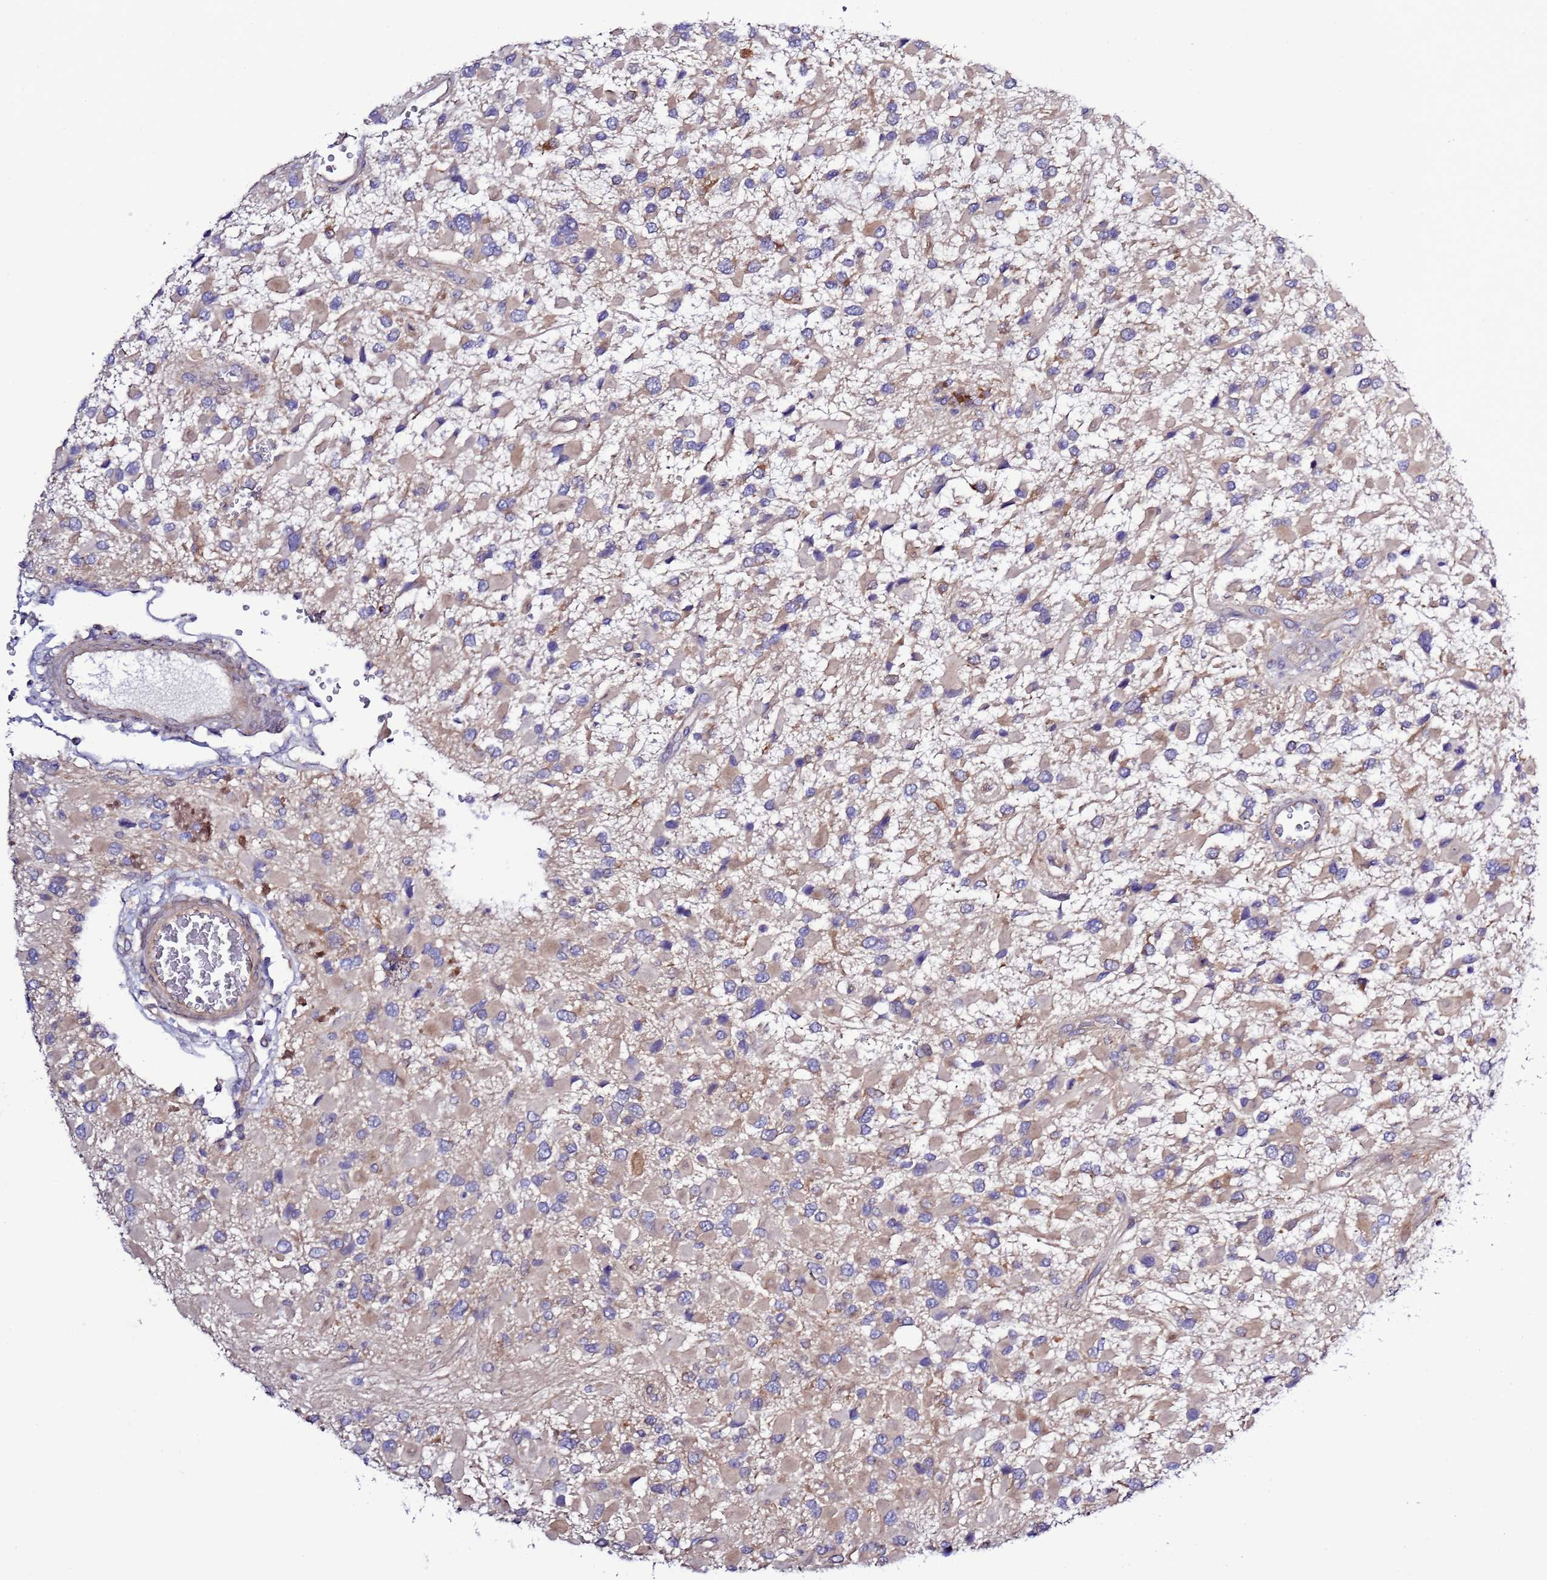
{"staining": {"intensity": "weak", "quantity": "<25%", "location": "cytoplasmic/membranous"}, "tissue": "glioma", "cell_type": "Tumor cells", "image_type": "cancer", "snomed": [{"axis": "morphology", "description": "Glioma, malignant, High grade"}, {"axis": "topography", "description": "Brain"}], "caption": "A high-resolution micrograph shows IHC staining of high-grade glioma (malignant), which exhibits no significant staining in tumor cells.", "gene": "SPCS1", "patient": {"sex": "male", "age": 53}}